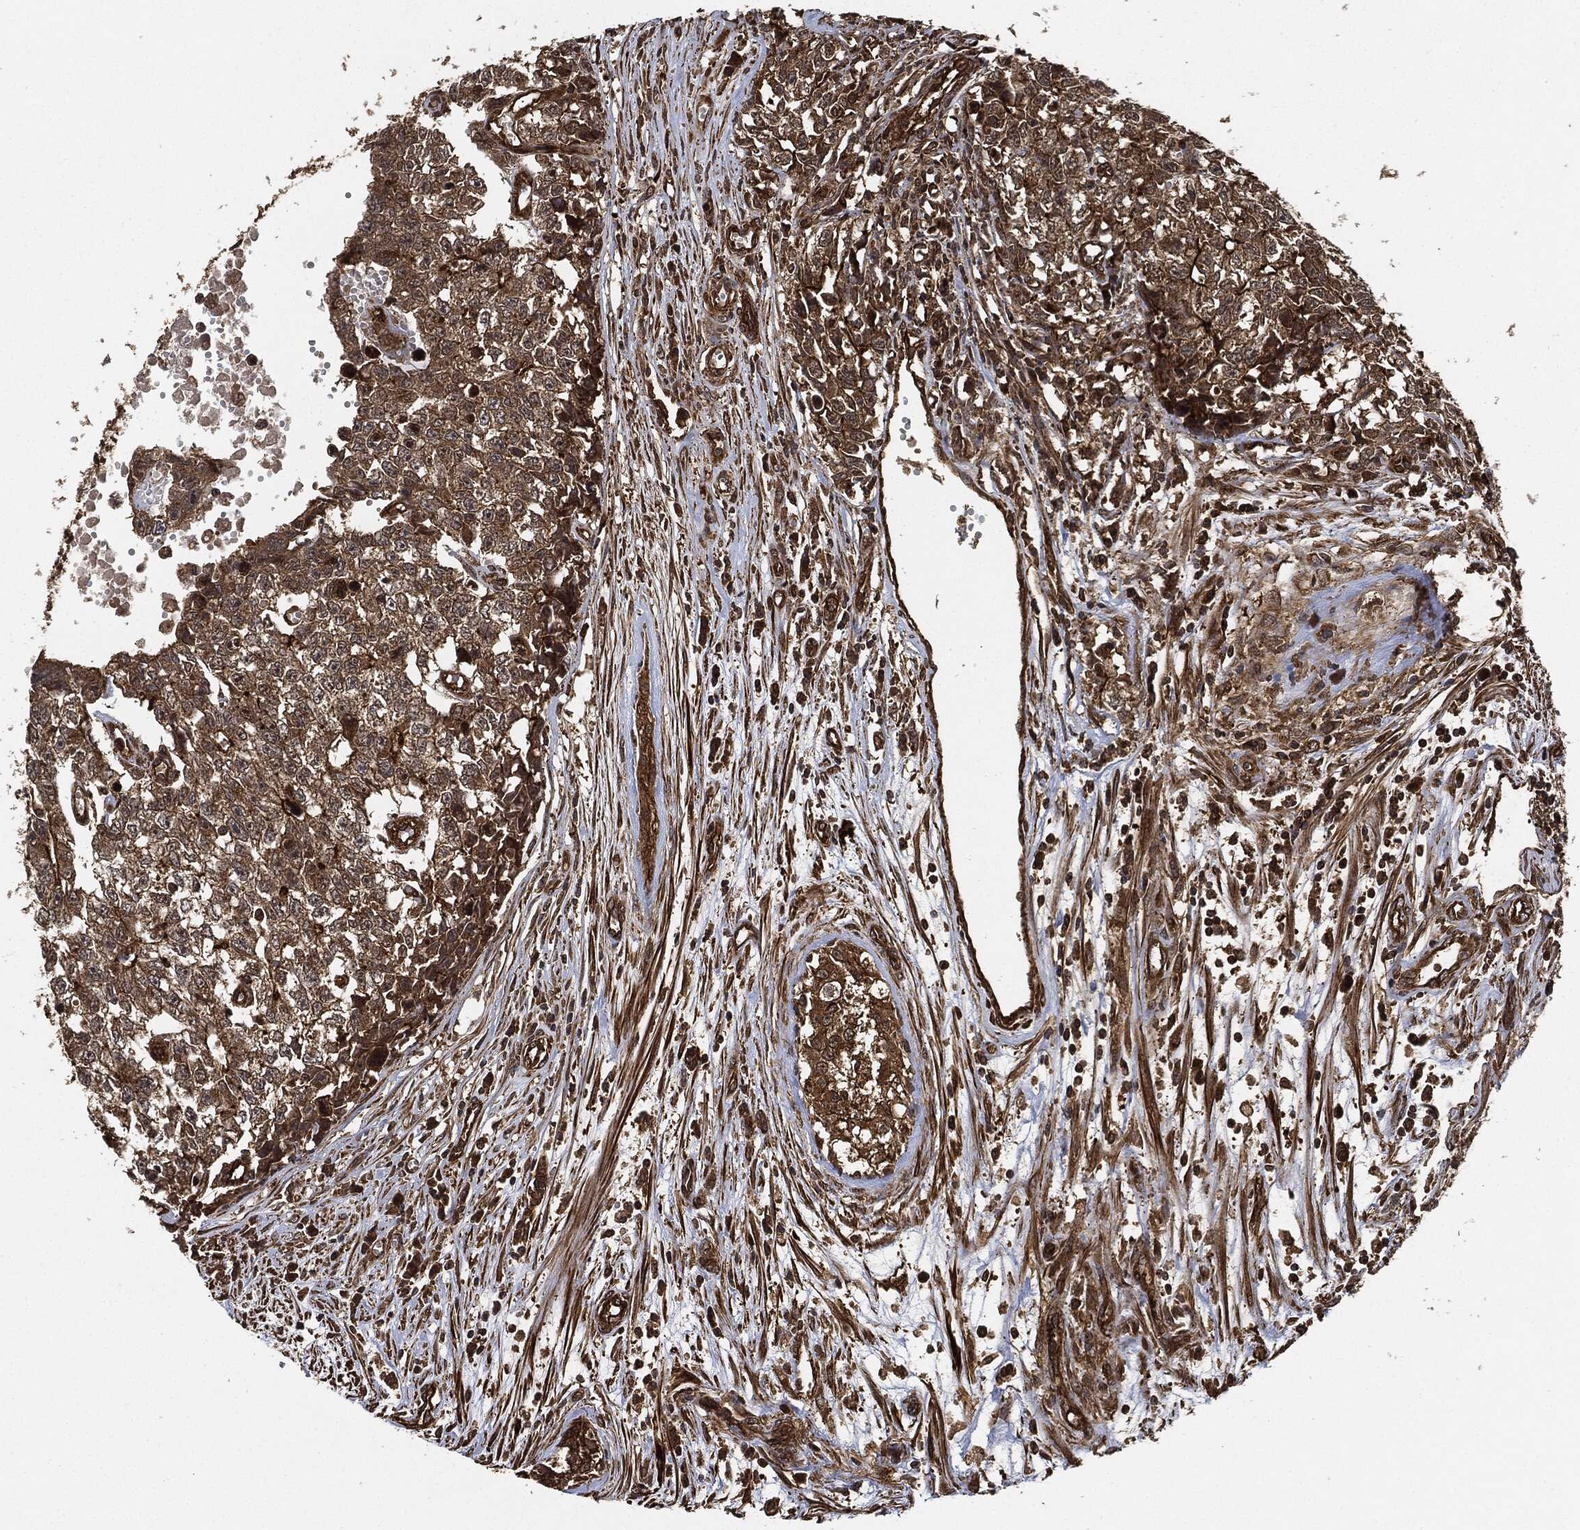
{"staining": {"intensity": "moderate", "quantity": ">75%", "location": "cytoplasmic/membranous"}, "tissue": "testis cancer", "cell_type": "Tumor cells", "image_type": "cancer", "snomed": [{"axis": "morphology", "description": "Seminoma, NOS"}, {"axis": "morphology", "description": "Carcinoma, Embryonal, NOS"}, {"axis": "topography", "description": "Testis"}], "caption": "The image shows a brown stain indicating the presence of a protein in the cytoplasmic/membranous of tumor cells in testis cancer. (brown staining indicates protein expression, while blue staining denotes nuclei).", "gene": "CEP290", "patient": {"sex": "male", "age": 22}}